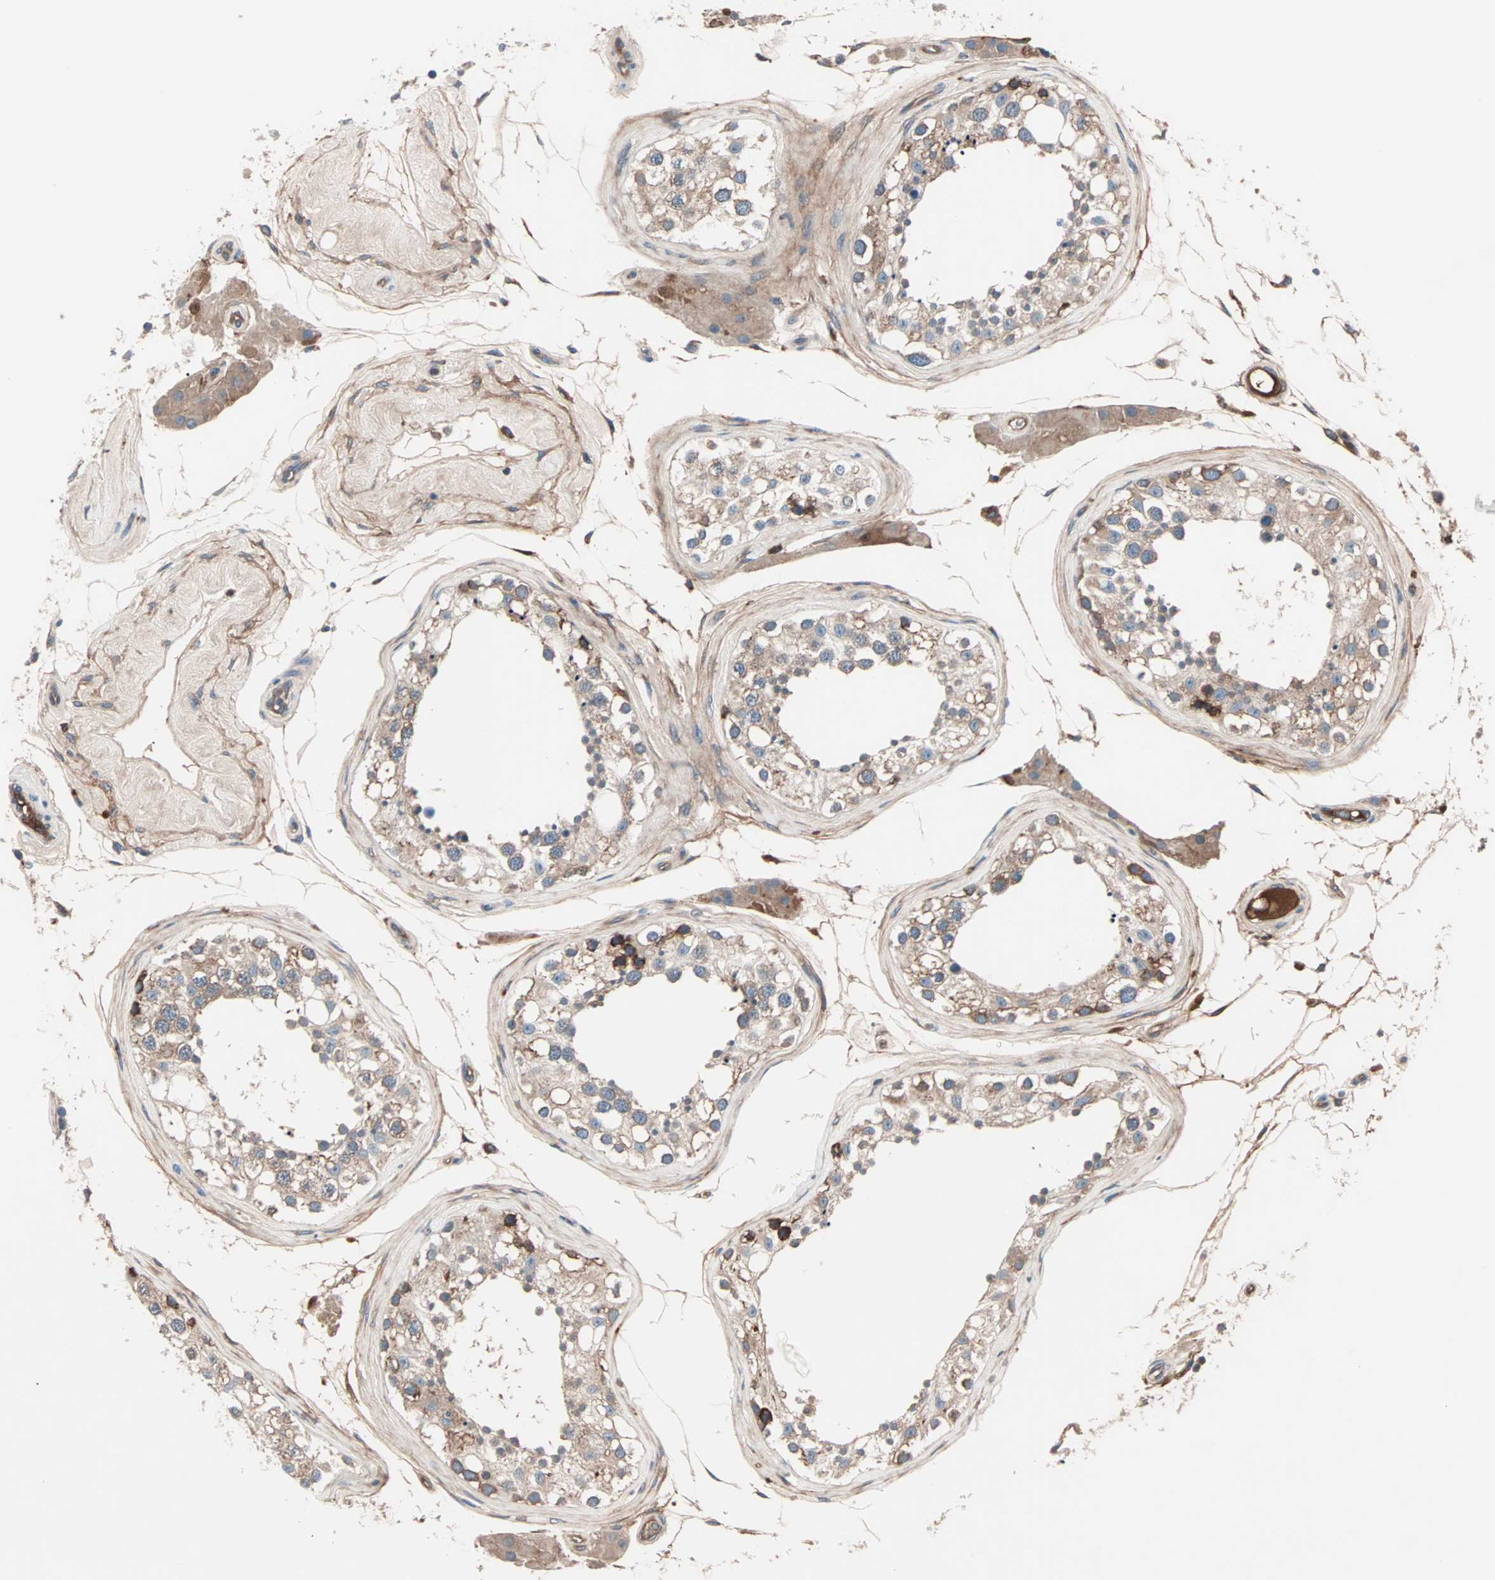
{"staining": {"intensity": "moderate", "quantity": ">75%", "location": "cytoplasmic/membranous"}, "tissue": "testis", "cell_type": "Cells in seminiferous ducts", "image_type": "normal", "snomed": [{"axis": "morphology", "description": "Normal tissue, NOS"}, {"axis": "topography", "description": "Testis"}], "caption": "Moderate cytoplasmic/membranous positivity for a protein is seen in about >75% of cells in seminiferous ducts of benign testis using IHC.", "gene": "CAD", "patient": {"sex": "male", "age": 68}}